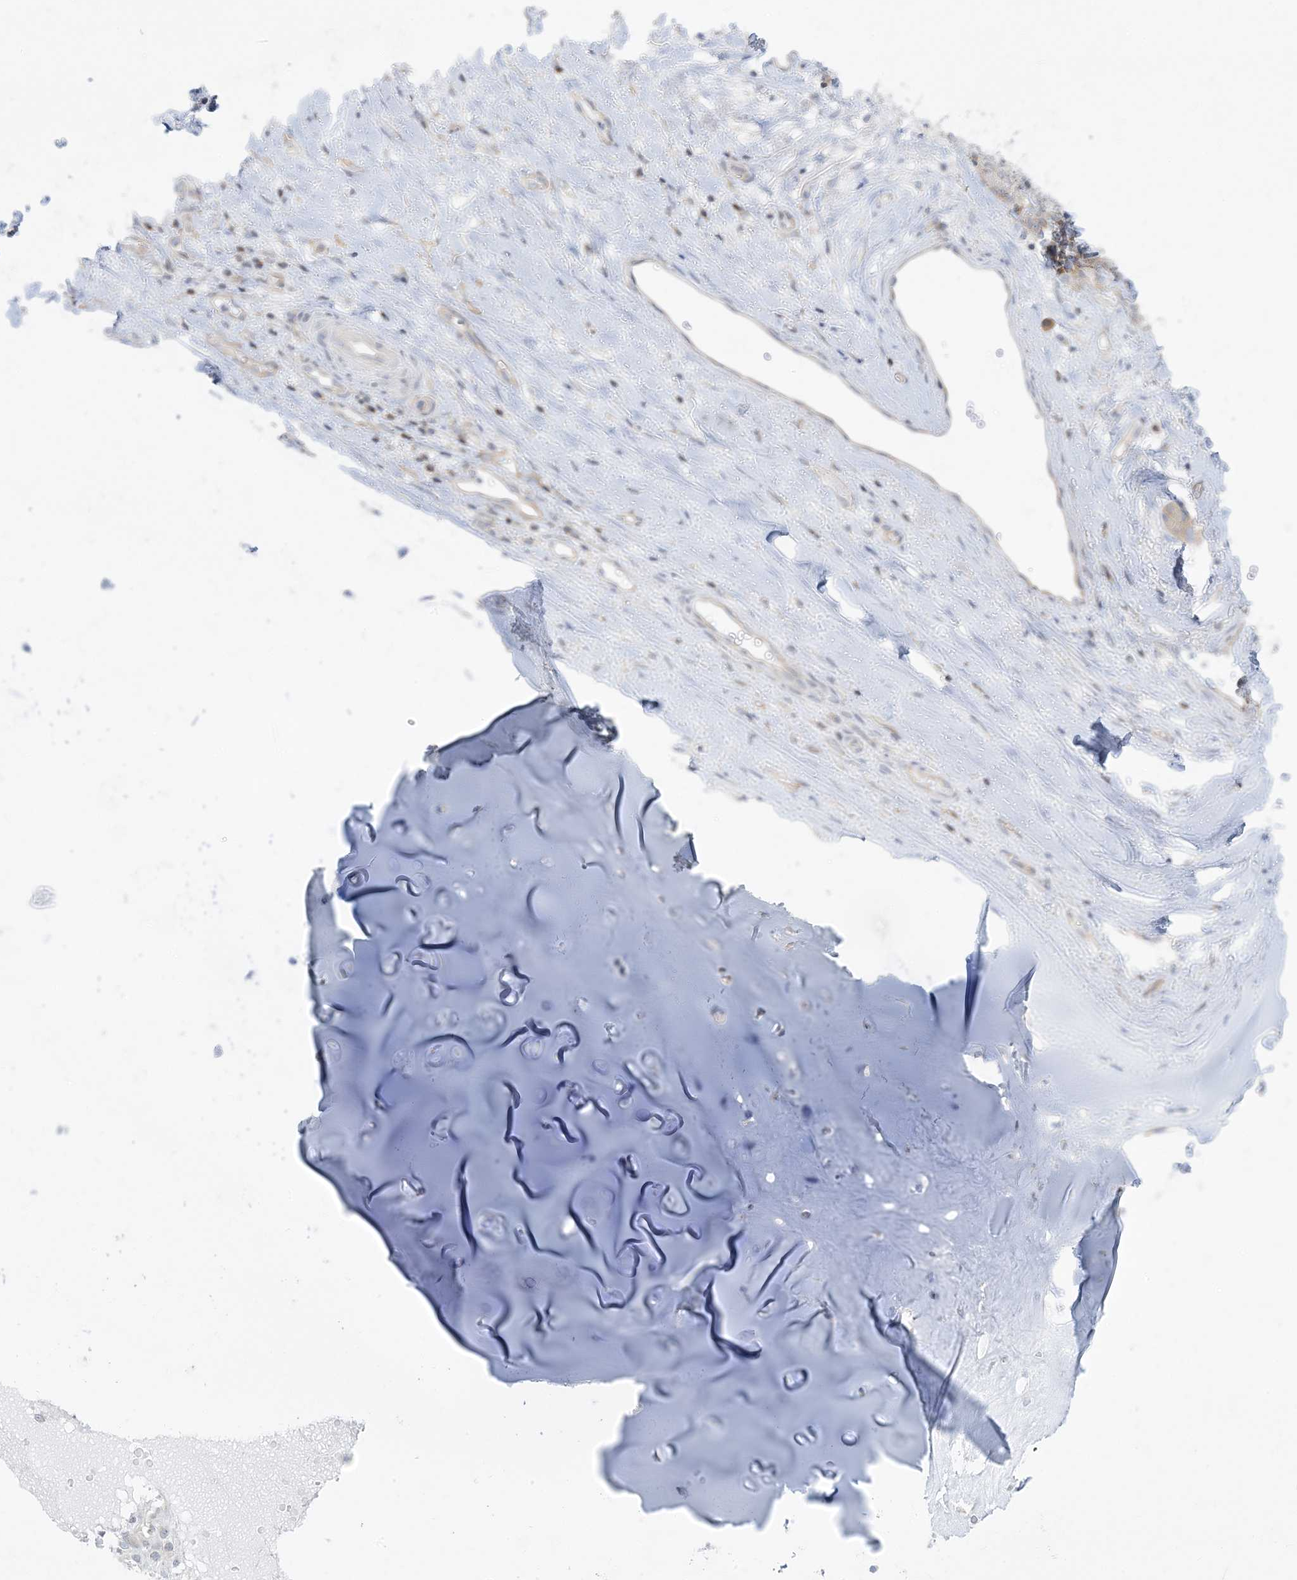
{"staining": {"intensity": "negative", "quantity": "none", "location": "none"}, "tissue": "adipose tissue", "cell_type": "Adipocytes", "image_type": "normal", "snomed": [{"axis": "morphology", "description": "Normal tissue, NOS"}, {"axis": "morphology", "description": "Basal cell carcinoma"}, {"axis": "topography", "description": "Cartilage tissue"}, {"axis": "topography", "description": "Nasopharynx"}, {"axis": "topography", "description": "Oral tissue"}], "caption": "IHC of unremarkable human adipose tissue shows no expression in adipocytes.", "gene": "SLAMF9", "patient": {"sex": "female", "age": 77}}